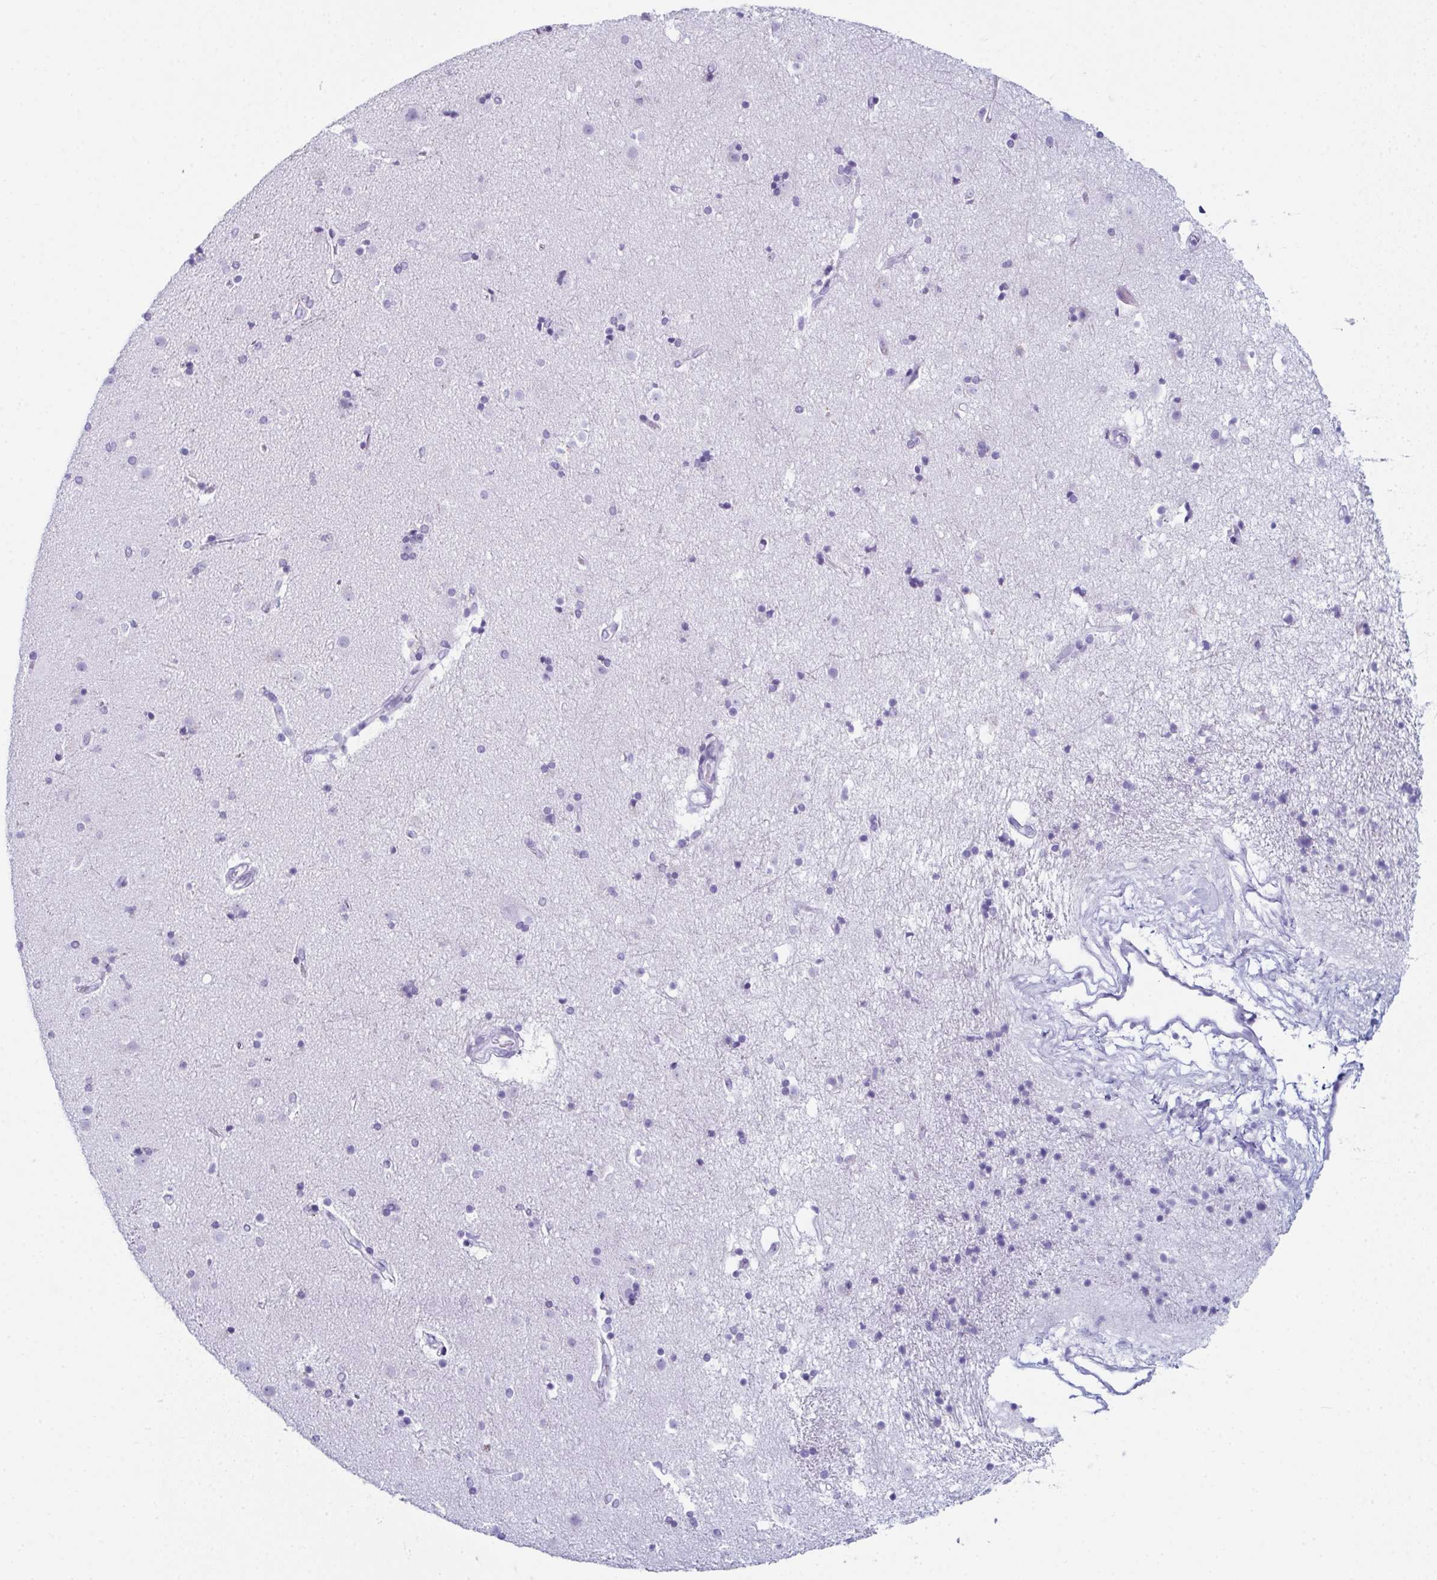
{"staining": {"intensity": "negative", "quantity": "none", "location": "none"}, "tissue": "caudate", "cell_type": "Glial cells", "image_type": "normal", "snomed": [{"axis": "morphology", "description": "Normal tissue, NOS"}, {"axis": "topography", "description": "Lateral ventricle wall"}], "caption": "IHC photomicrograph of normal human caudate stained for a protein (brown), which shows no expression in glial cells. Brightfield microscopy of immunohistochemistry stained with DAB (brown) and hematoxylin (blue), captured at high magnification.", "gene": "ENKUR", "patient": {"sex": "female", "age": 71}}